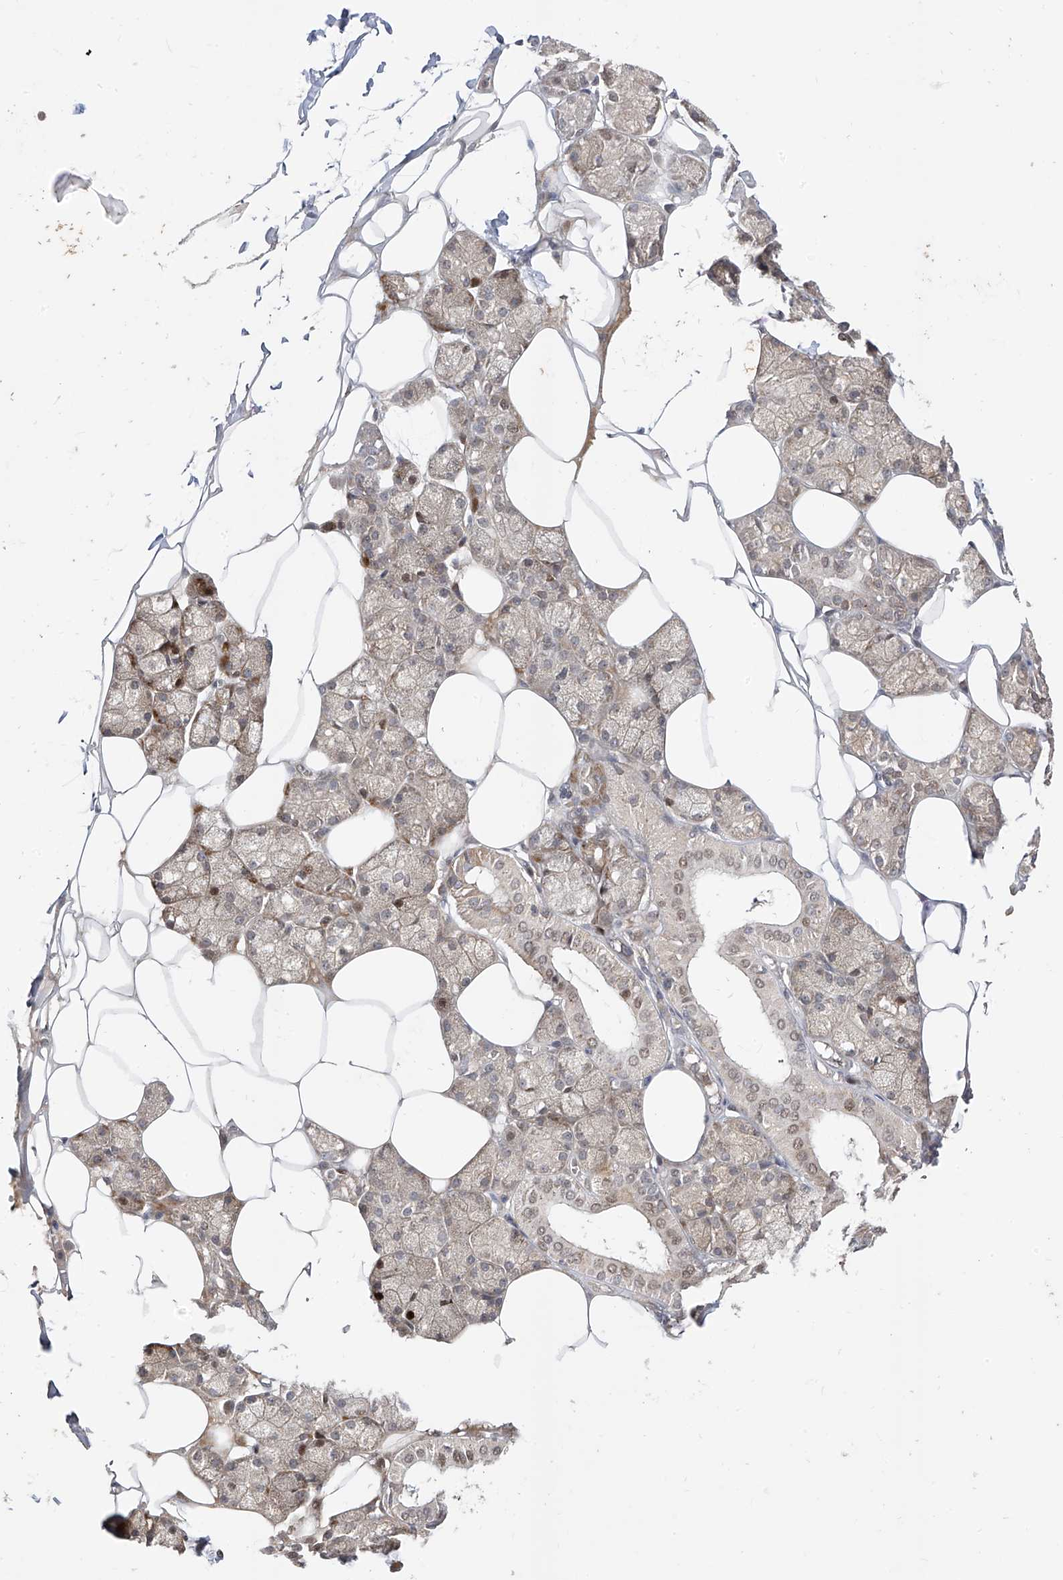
{"staining": {"intensity": "moderate", "quantity": "25%-75%", "location": "nuclear"}, "tissue": "salivary gland", "cell_type": "Glandular cells", "image_type": "normal", "snomed": [{"axis": "morphology", "description": "Normal tissue, NOS"}, {"axis": "topography", "description": "Salivary gland"}], "caption": "An IHC micrograph of normal tissue is shown. Protein staining in brown highlights moderate nuclear positivity in salivary gland within glandular cells. The protein is shown in brown color, while the nuclei are stained blue.", "gene": "MRTFA", "patient": {"sex": "male", "age": 62}}